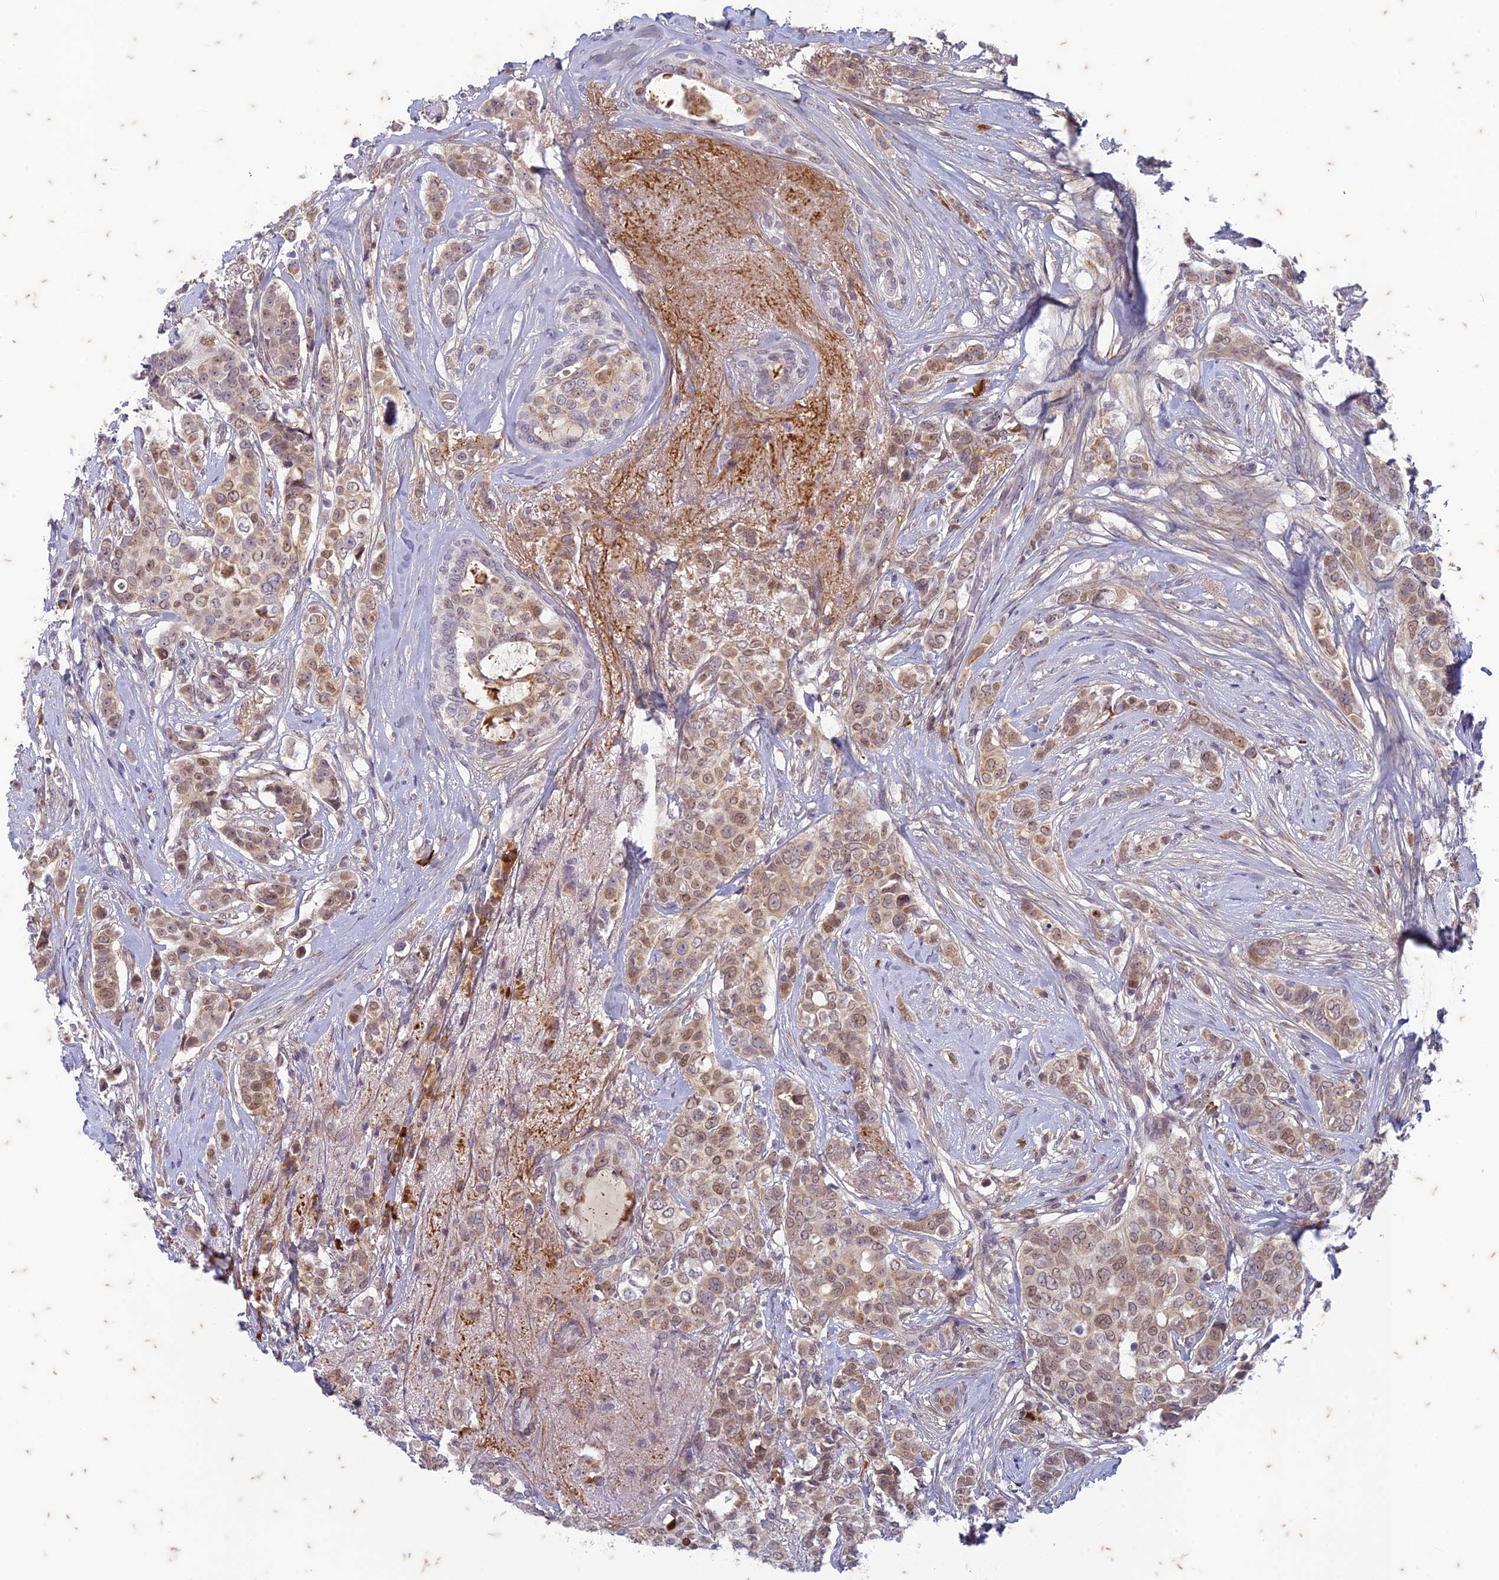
{"staining": {"intensity": "weak", "quantity": ">75%", "location": "cytoplasmic/membranous,nuclear"}, "tissue": "breast cancer", "cell_type": "Tumor cells", "image_type": "cancer", "snomed": [{"axis": "morphology", "description": "Lobular carcinoma"}, {"axis": "topography", "description": "Breast"}], "caption": "Tumor cells display weak cytoplasmic/membranous and nuclear expression in about >75% of cells in breast cancer (lobular carcinoma).", "gene": "PABPN1L", "patient": {"sex": "female", "age": 51}}